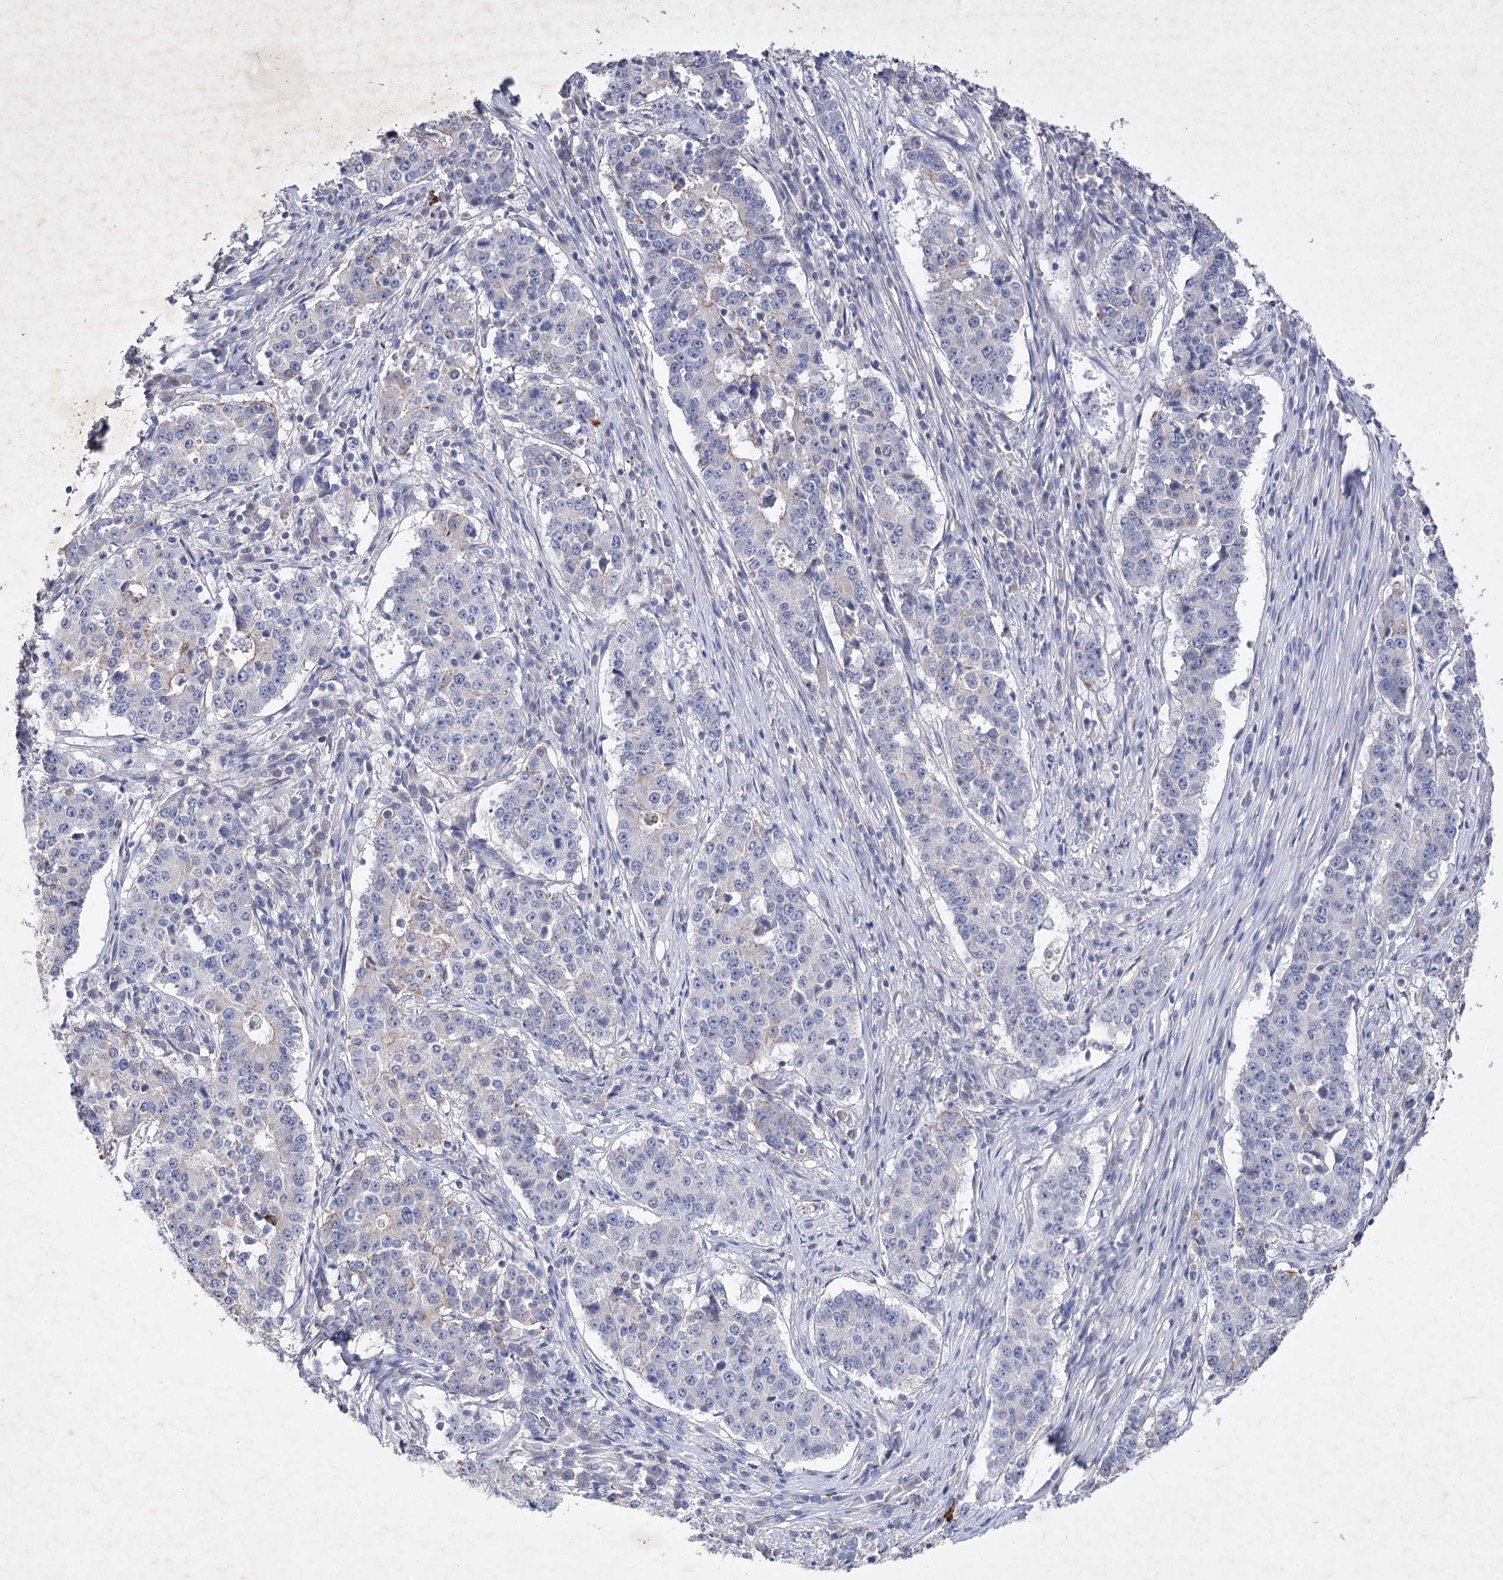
{"staining": {"intensity": "negative", "quantity": "none", "location": "none"}, "tissue": "stomach cancer", "cell_type": "Tumor cells", "image_type": "cancer", "snomed": [{"axis": "morphology", "description": "Adenocarcinoma, NOS"}, {"axis": "topography", "description": "Stomach"}], "caption": "An IHC photomicrograph of stomach cancer is shown. There is no staining in tumor cells of stomach cancer.", "gene": "COX15", "patient": {"sex": "male", "age": 59}}